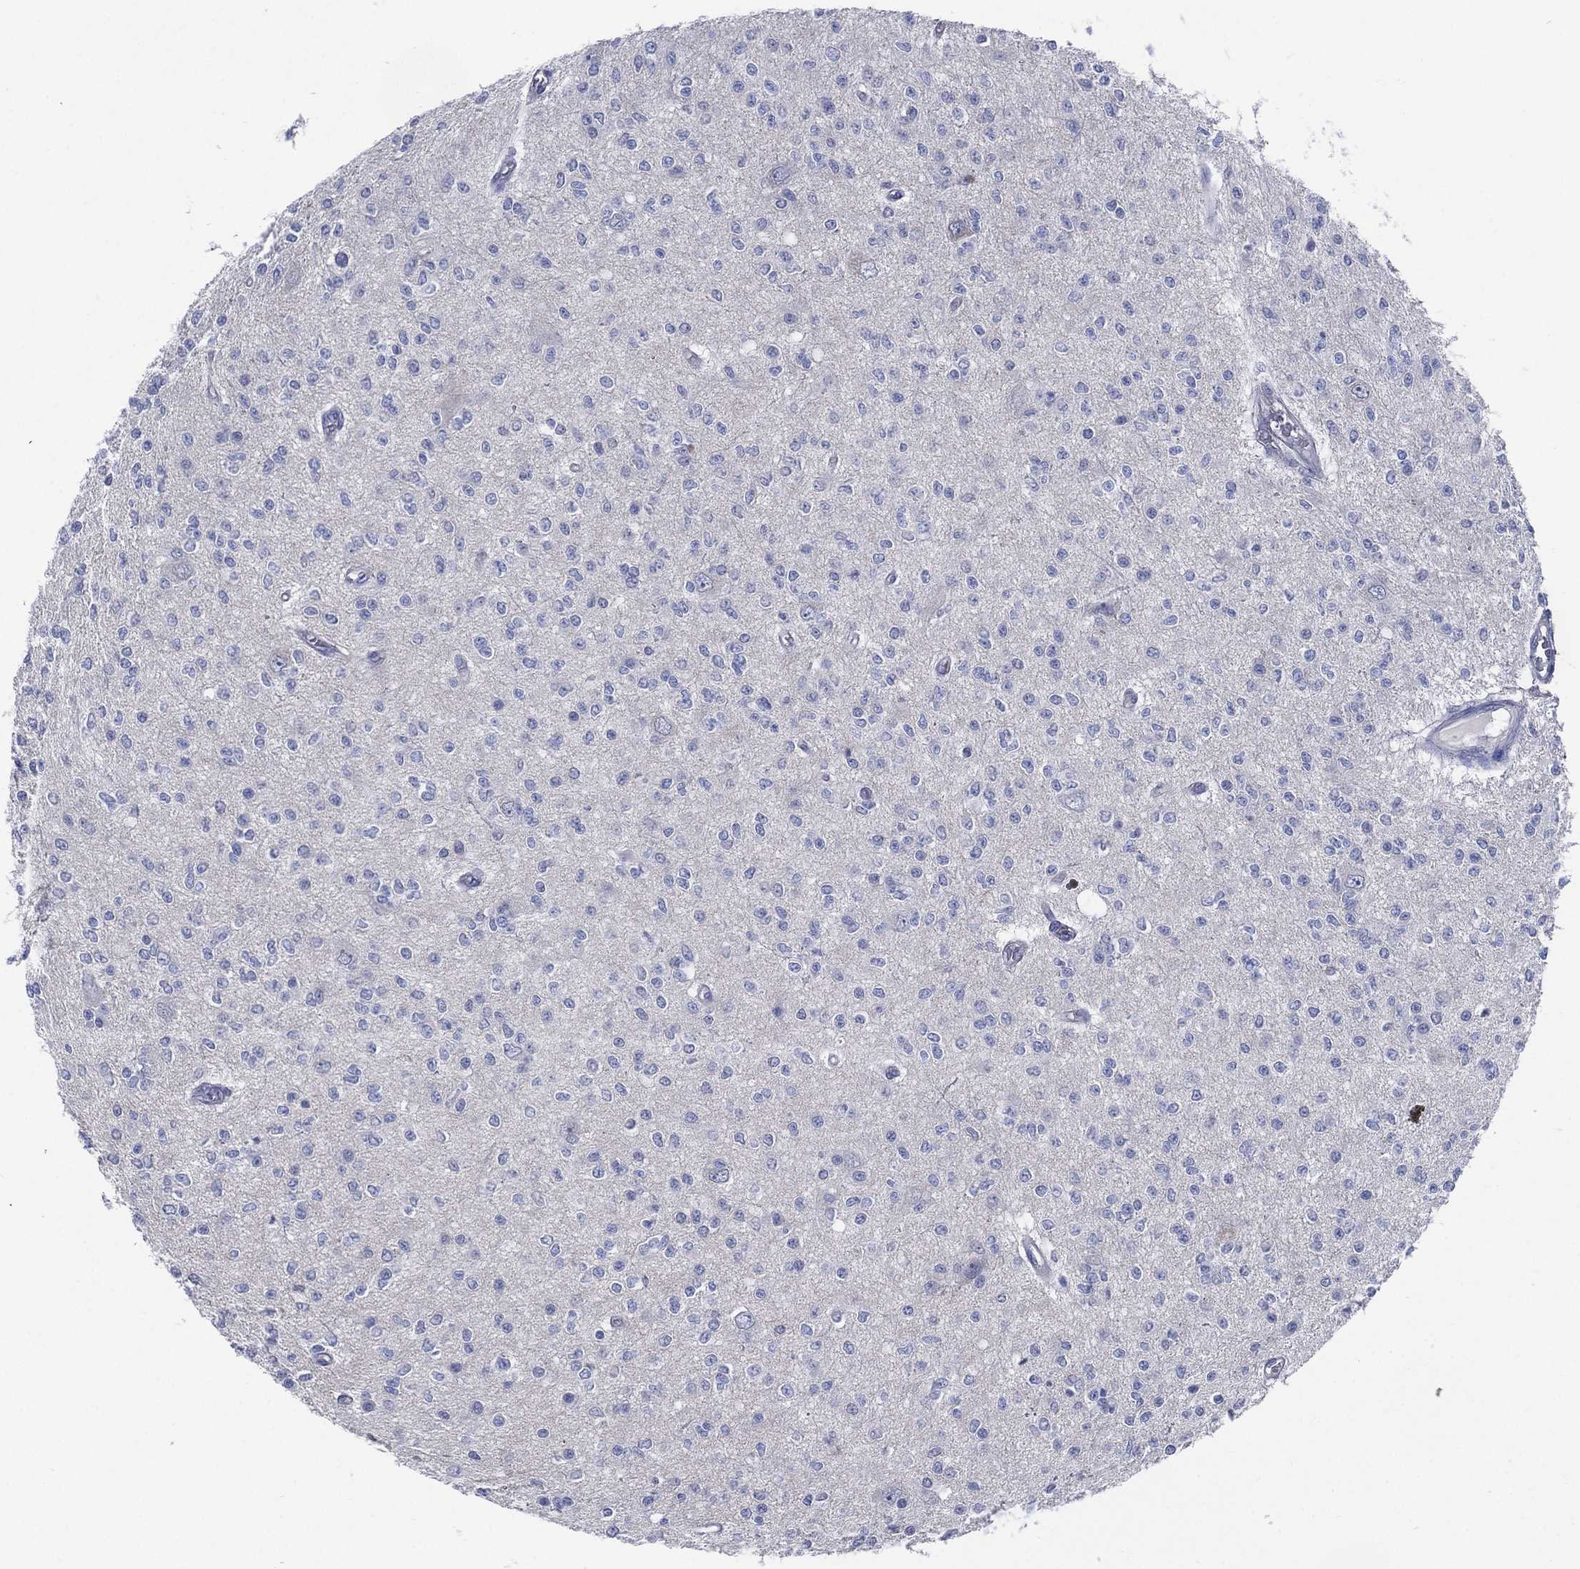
{"staining": {"intensity": "negative", "quantity": "none", "location": "none"}, "tissue": "glioma", "cell_type": "Tumor cells", "image_type": "cancer", "snomed": [{"axis": "morphology", "description": "Glioma, malignant, Low grade"}, {"axis": "topography", "description": "Brain"}], "caption": "Human malignant glioma (low-grade) stained for a protein using immunohistochemistry displays no staining in tumor cells.", "gene": "C5orf46", "patient": {"sex": "male", "age": 67}}